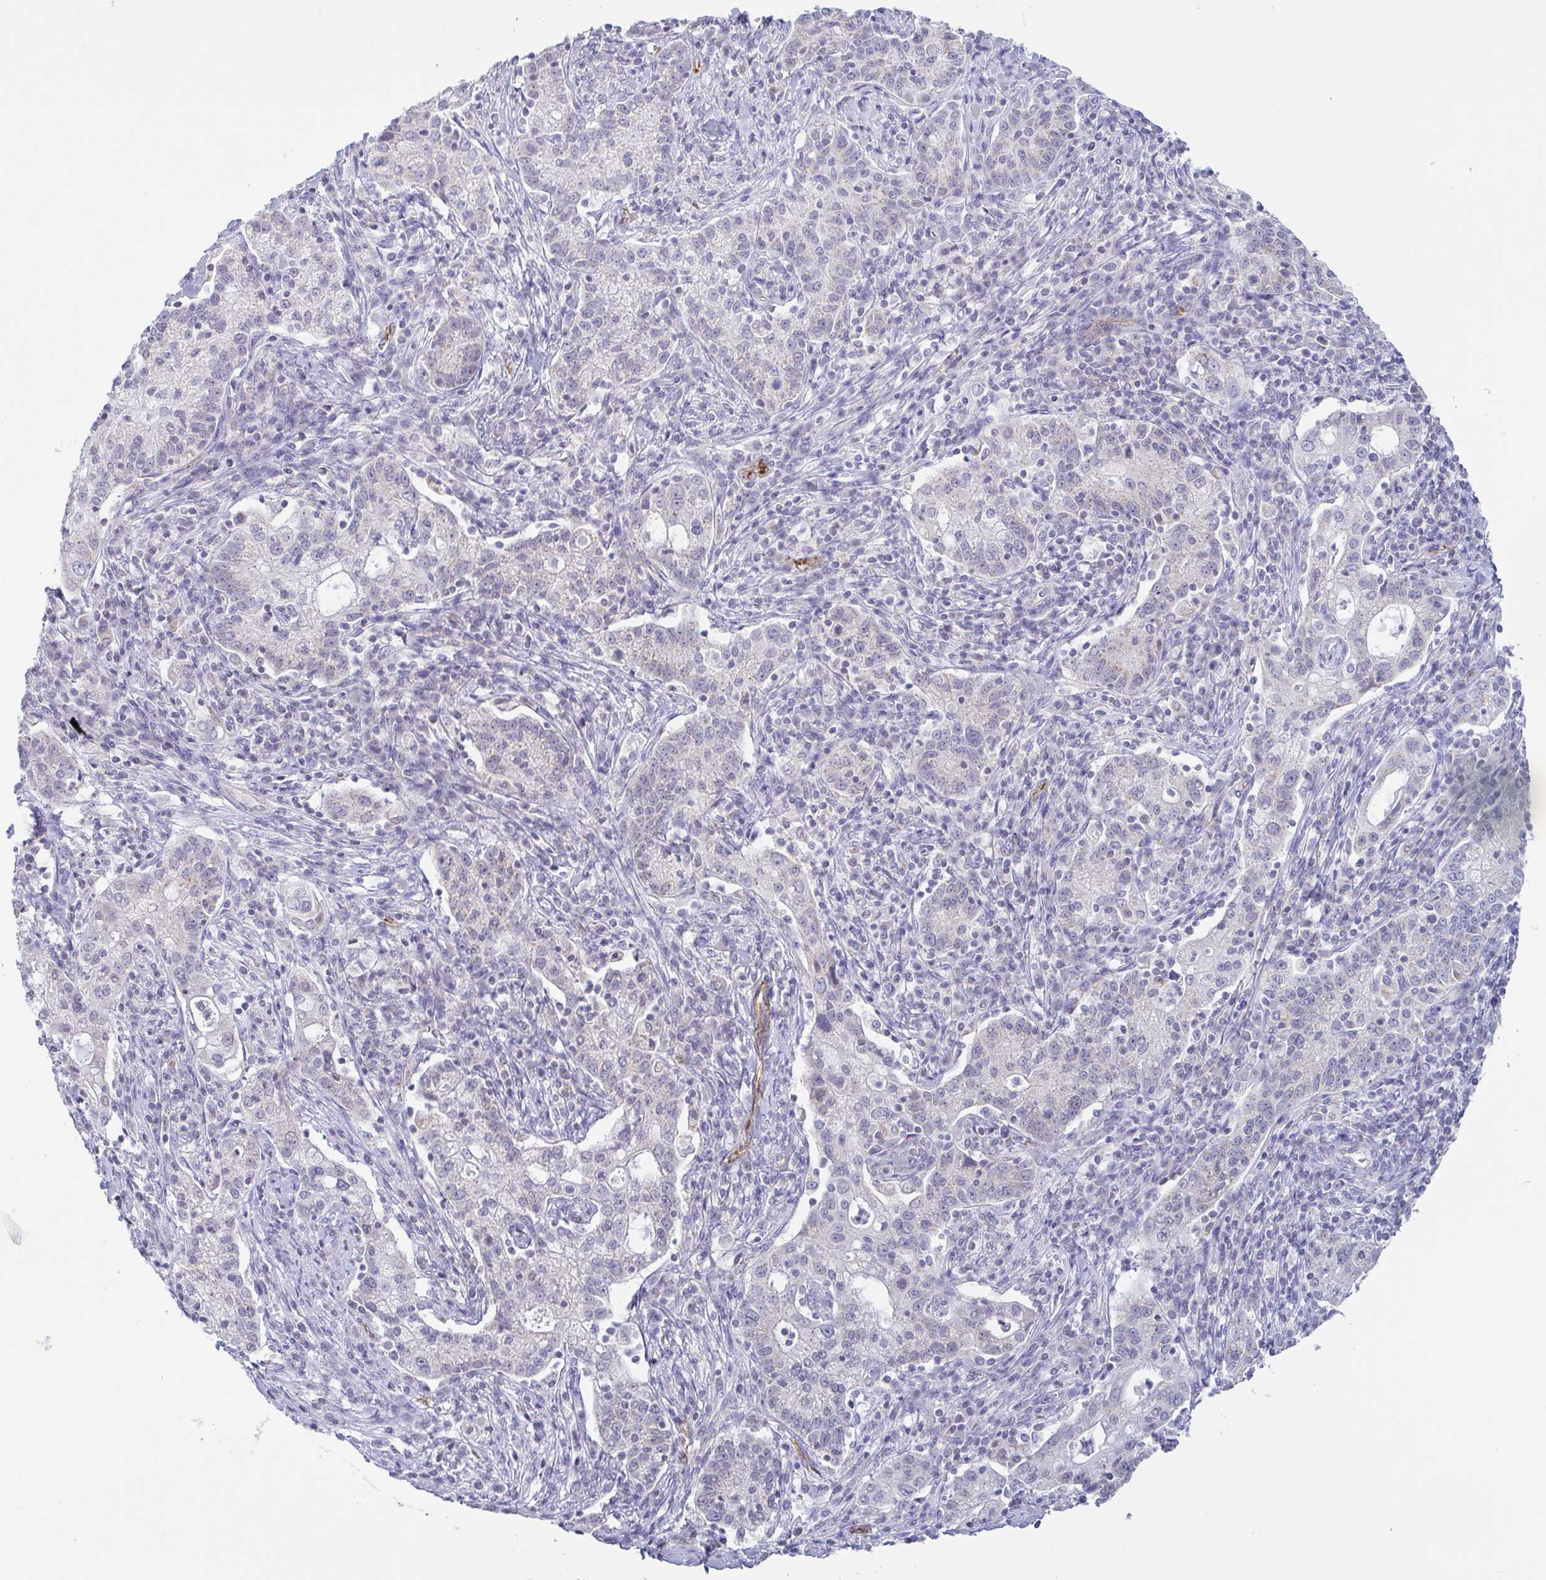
{"staining": {"intensity": "negative", "quantity": "none", "location": "none"}, "tissue": "cervical cancer", "cell_type": "Tumor cells", "image_type": "cancer", "snomed": [{"axis": "morphology", "description": "Normal tissue, NOS"}, {"axis": "morphology", "description": "Adenocarcinoma, NOS"}, {"axis": "topography", "description": "Cervix"}], "caption": "Immunohistochemical staining of human adenocarcinoma (cervical) shows no significant expression in tumor cells. (IHC, brightfield microscopy, high magnification).", "gene": "PLCD4", "patient": {"sex": "female", "age": 44}}